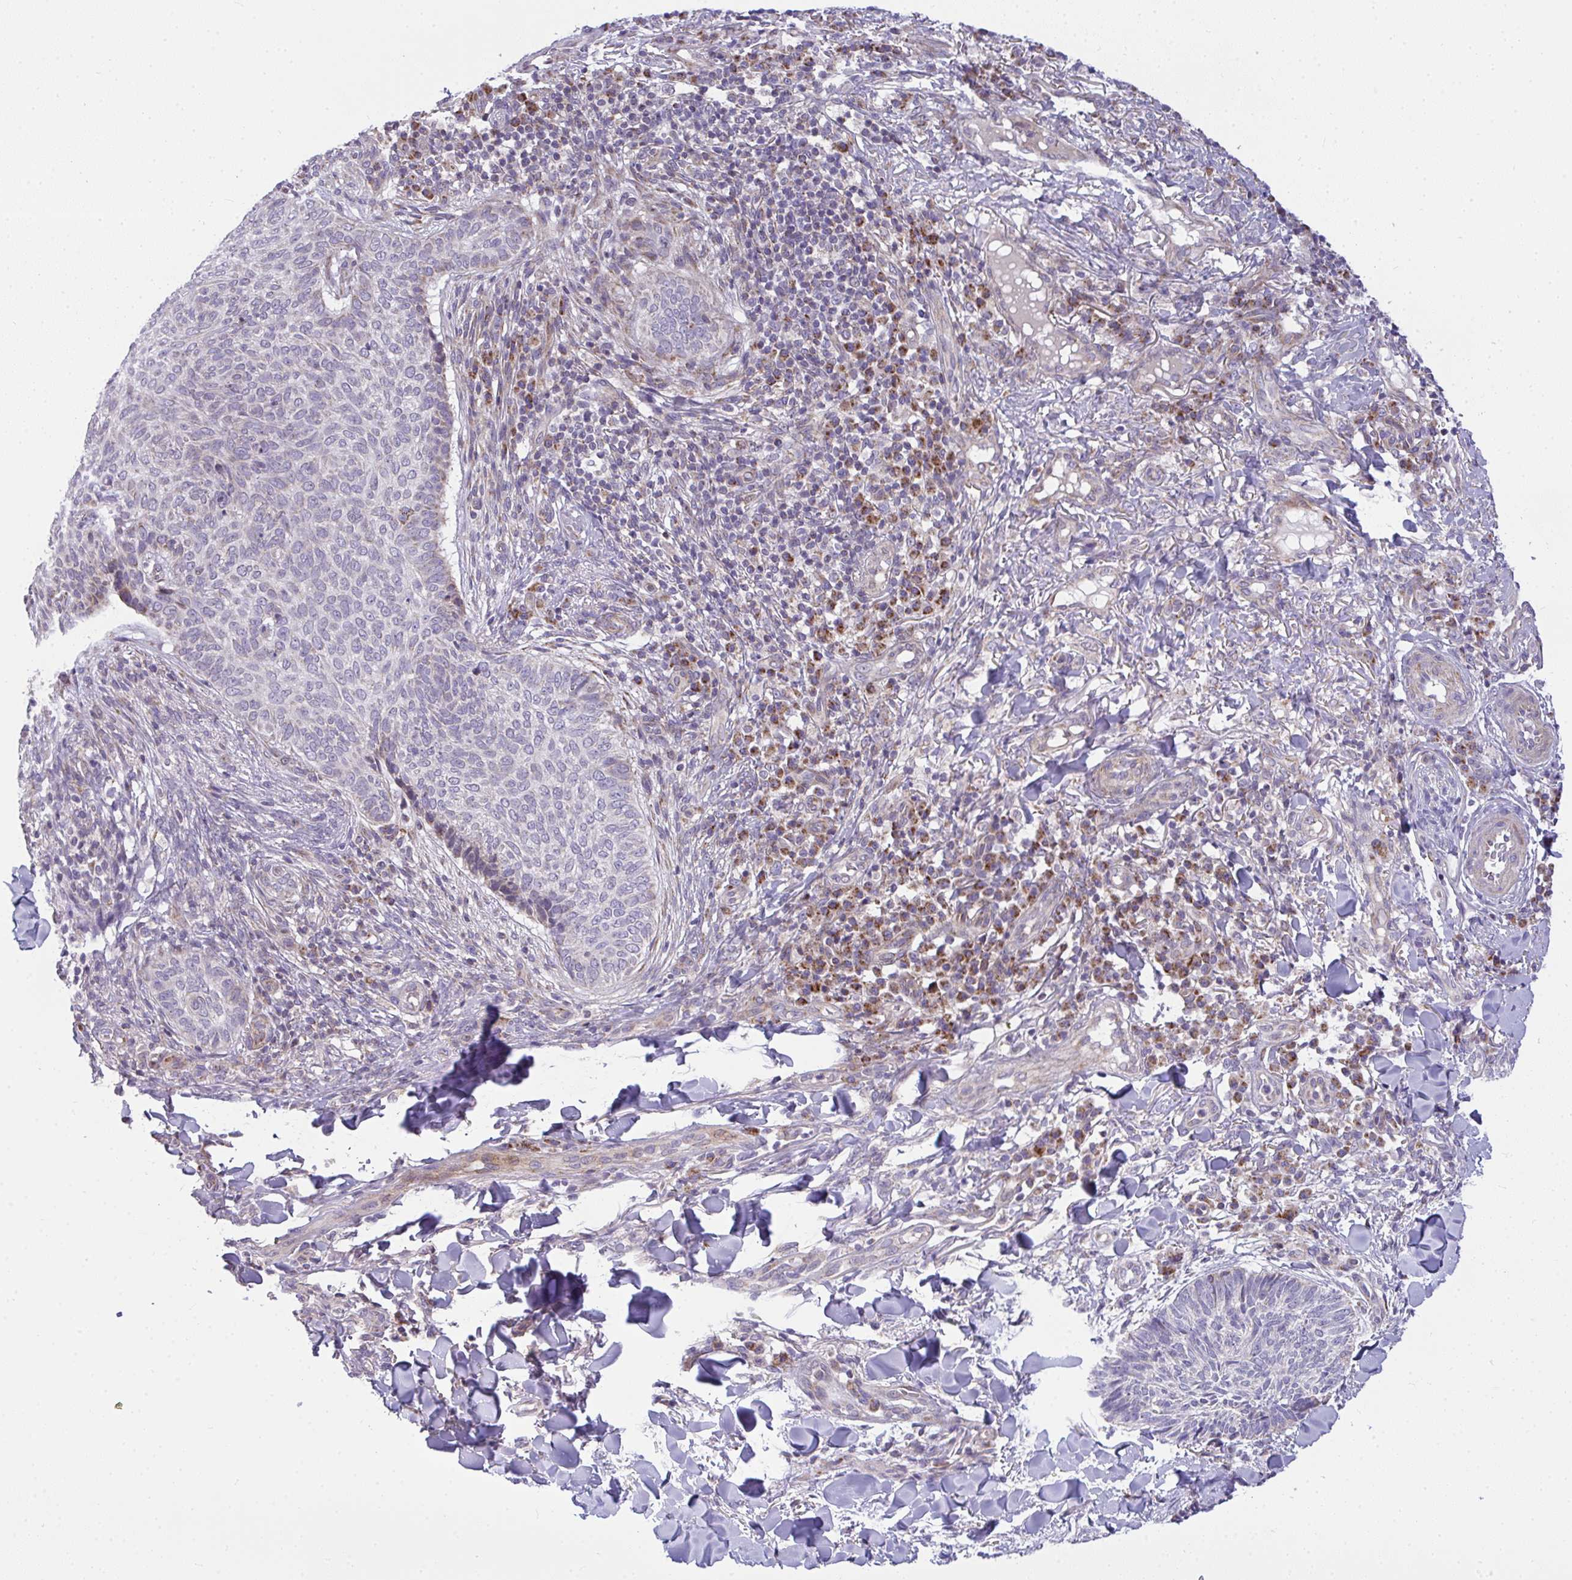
{"staining": {"intensity": "negative", "quantity": "none", "location": "none"}, "tissue": "skin cancer", "cell_type": "Tumor cells", "image_type": "cancer", "snomed": [{"axis": "morphology", "description": "Normal tissue, NOS"}, {"axis": "morphology", "description": "Basal cell carcinoma"}, {"axis": "topography", "description": "Skin"}], "caption": "DAB (3,3'-diaminobenzidine) immunohistochemical staining of skin cancer (basal cell carcinoma) demonstrates no significant positivity in tumor cells.", "gene": "SRRM4", "patient": {"sex": "male", "age": 50}}